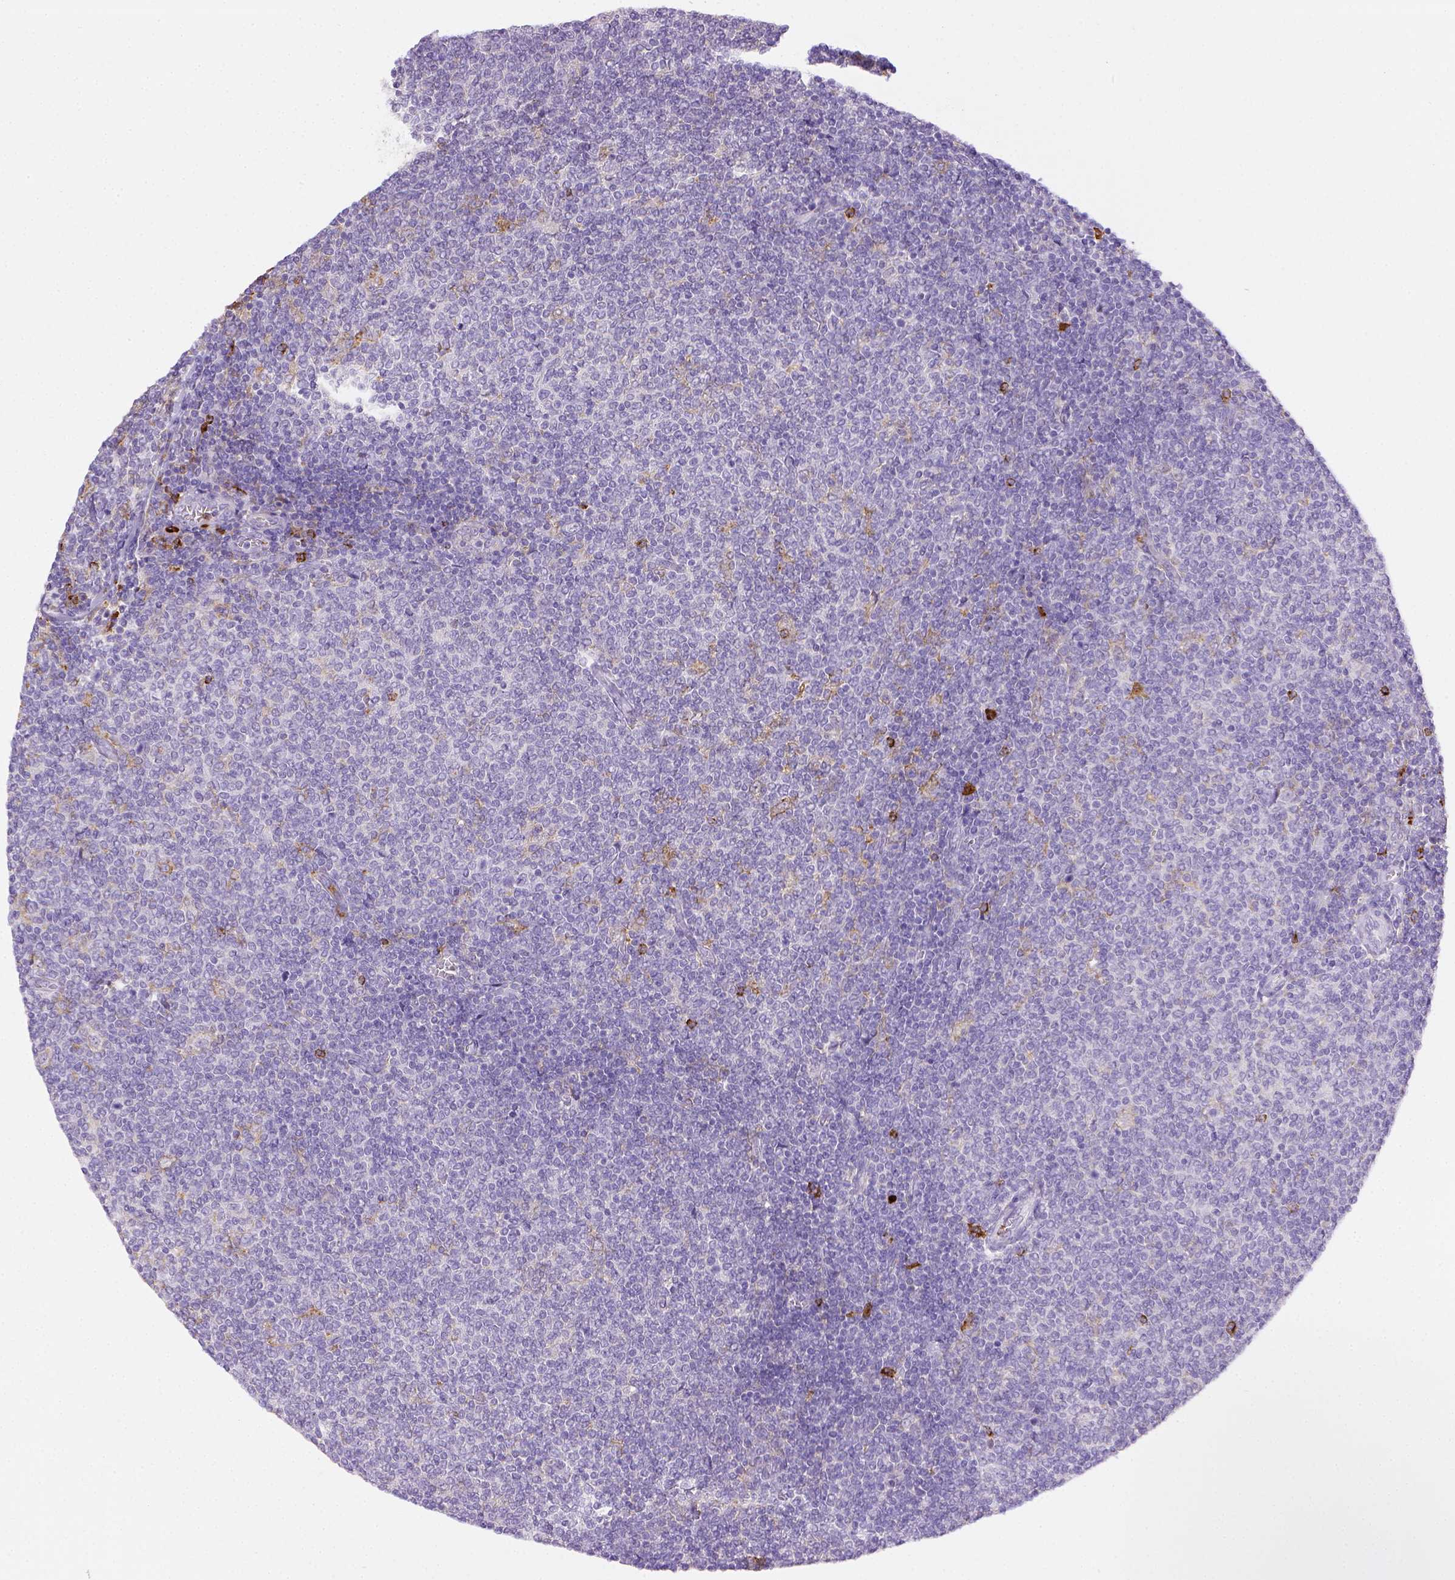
{"staining": {"intensity": "negative", "quantity": "none", "location": "none"}, "tissue": "lymphoma", "cell_type": "Tumor cells", "image_type": "cancer", "snomed": [{"axis": "morphology", "description": "Malignant lymphoma, non-Hodgkin's type, Low grade"}, {"axis": "topography", "description": "Lymph node"}], "caption": "Human lymphoma stained for a protein using immunohistochemistry (IHC) shows no staining in tumor cells.", "gene": "ITGAM", "patient": {"sex": "male", "age": 52}}